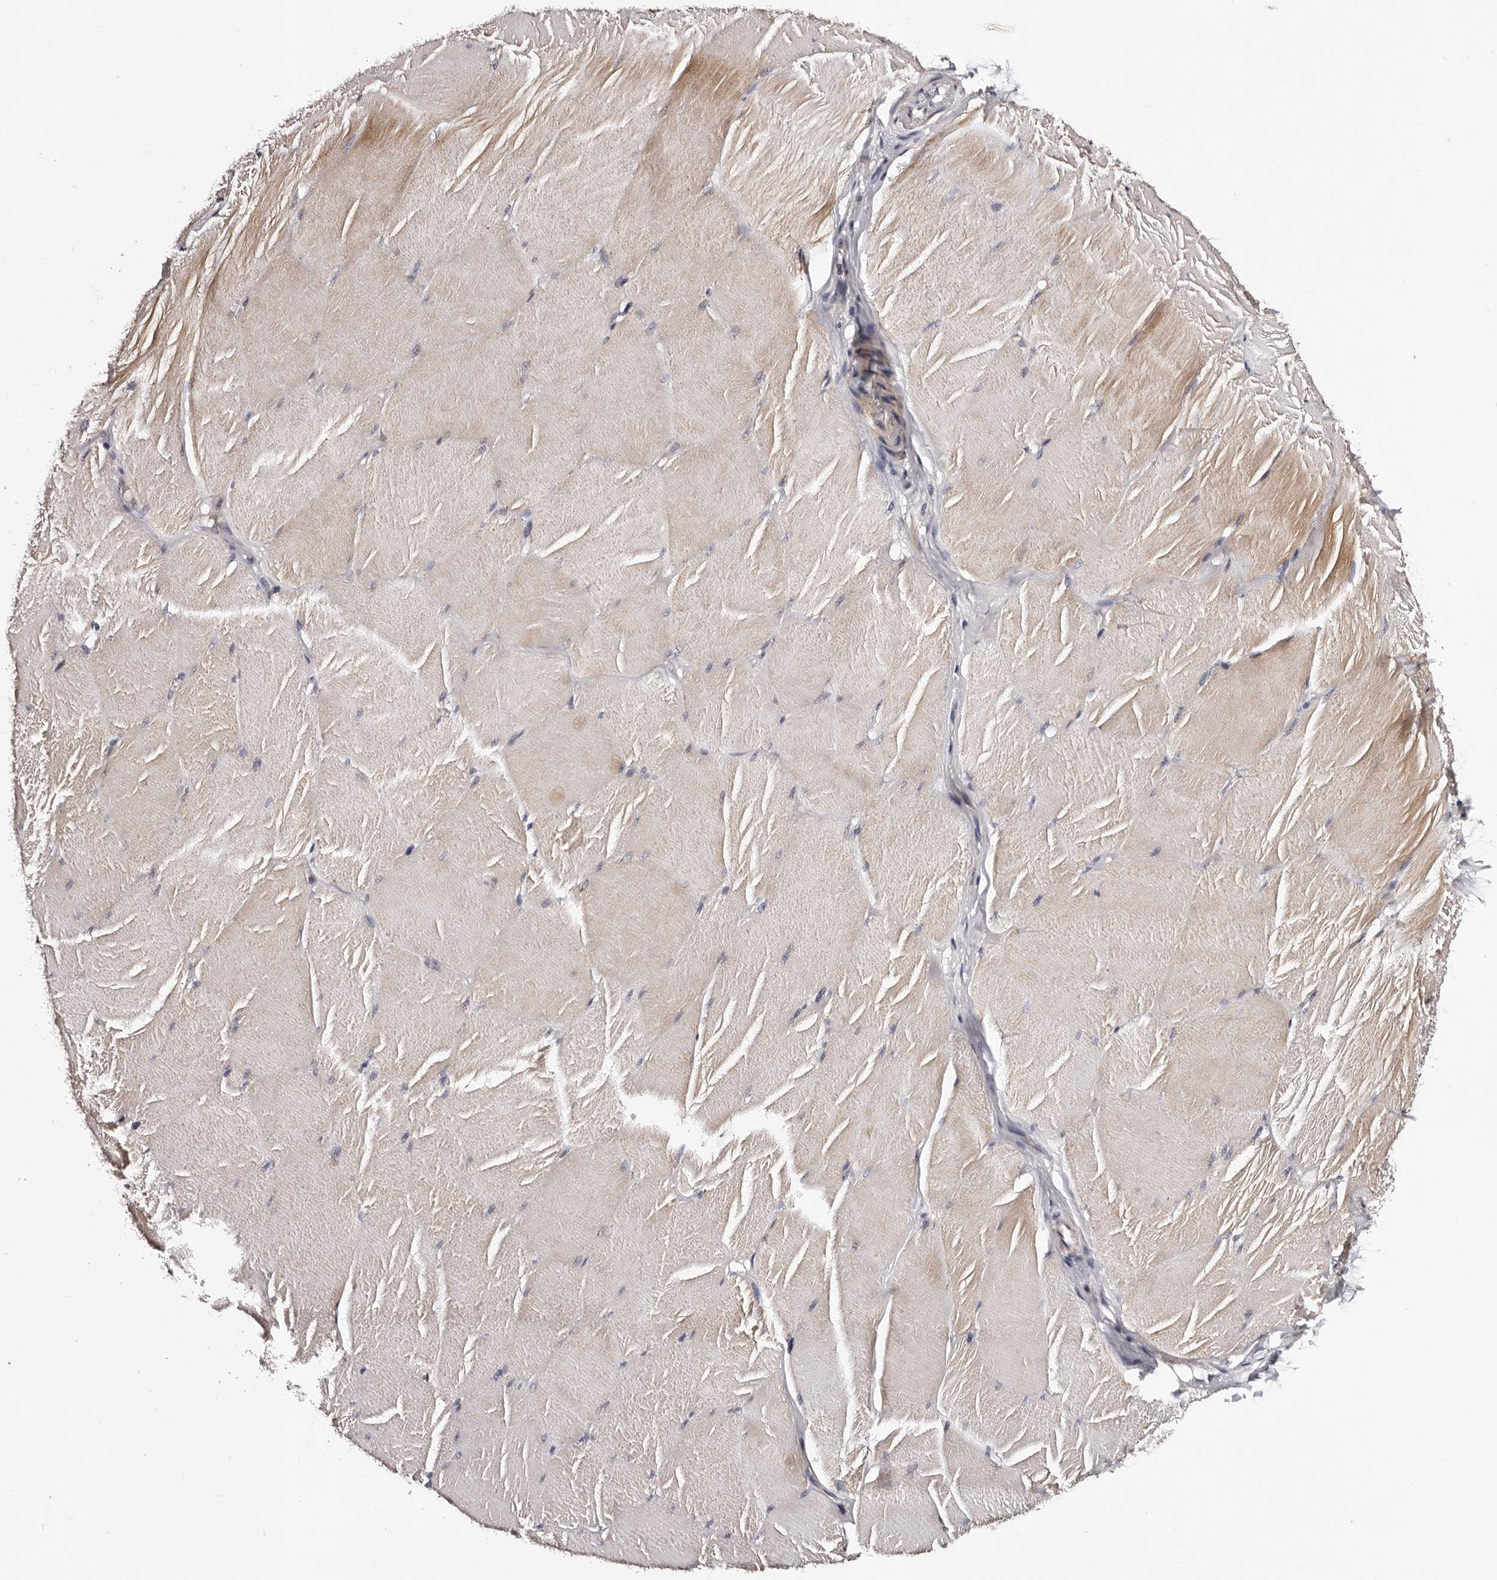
{"staining": {"intensity": "moderate", "quantity": "<25%", "location": "cytoplasmic/membranous"}, "tissue": "skeletal muscle", "cell_type": "Myocytes", "image_type": "normal", "snomed": [{"axis": "morphology", "description": "Normal tissue, NOS"}, {"axis": "topography", "description": "Skin"}, {"axis": "topography", "description": "Skeletal muscle"}], "caption": "High-magnification brightfield microscopy of normal skeletal muscle stained with DAB (brown) and counterstained with hematoxylin (blue). myocytes exhibit moderate cytoplasmic/membranous staining is present in approximately<25% of cells. (brown staining indicates protein expression, while blue staining denotes nuclei).", "gene": "TAF4B", "patient": {"sex": "male", "age": 83}}